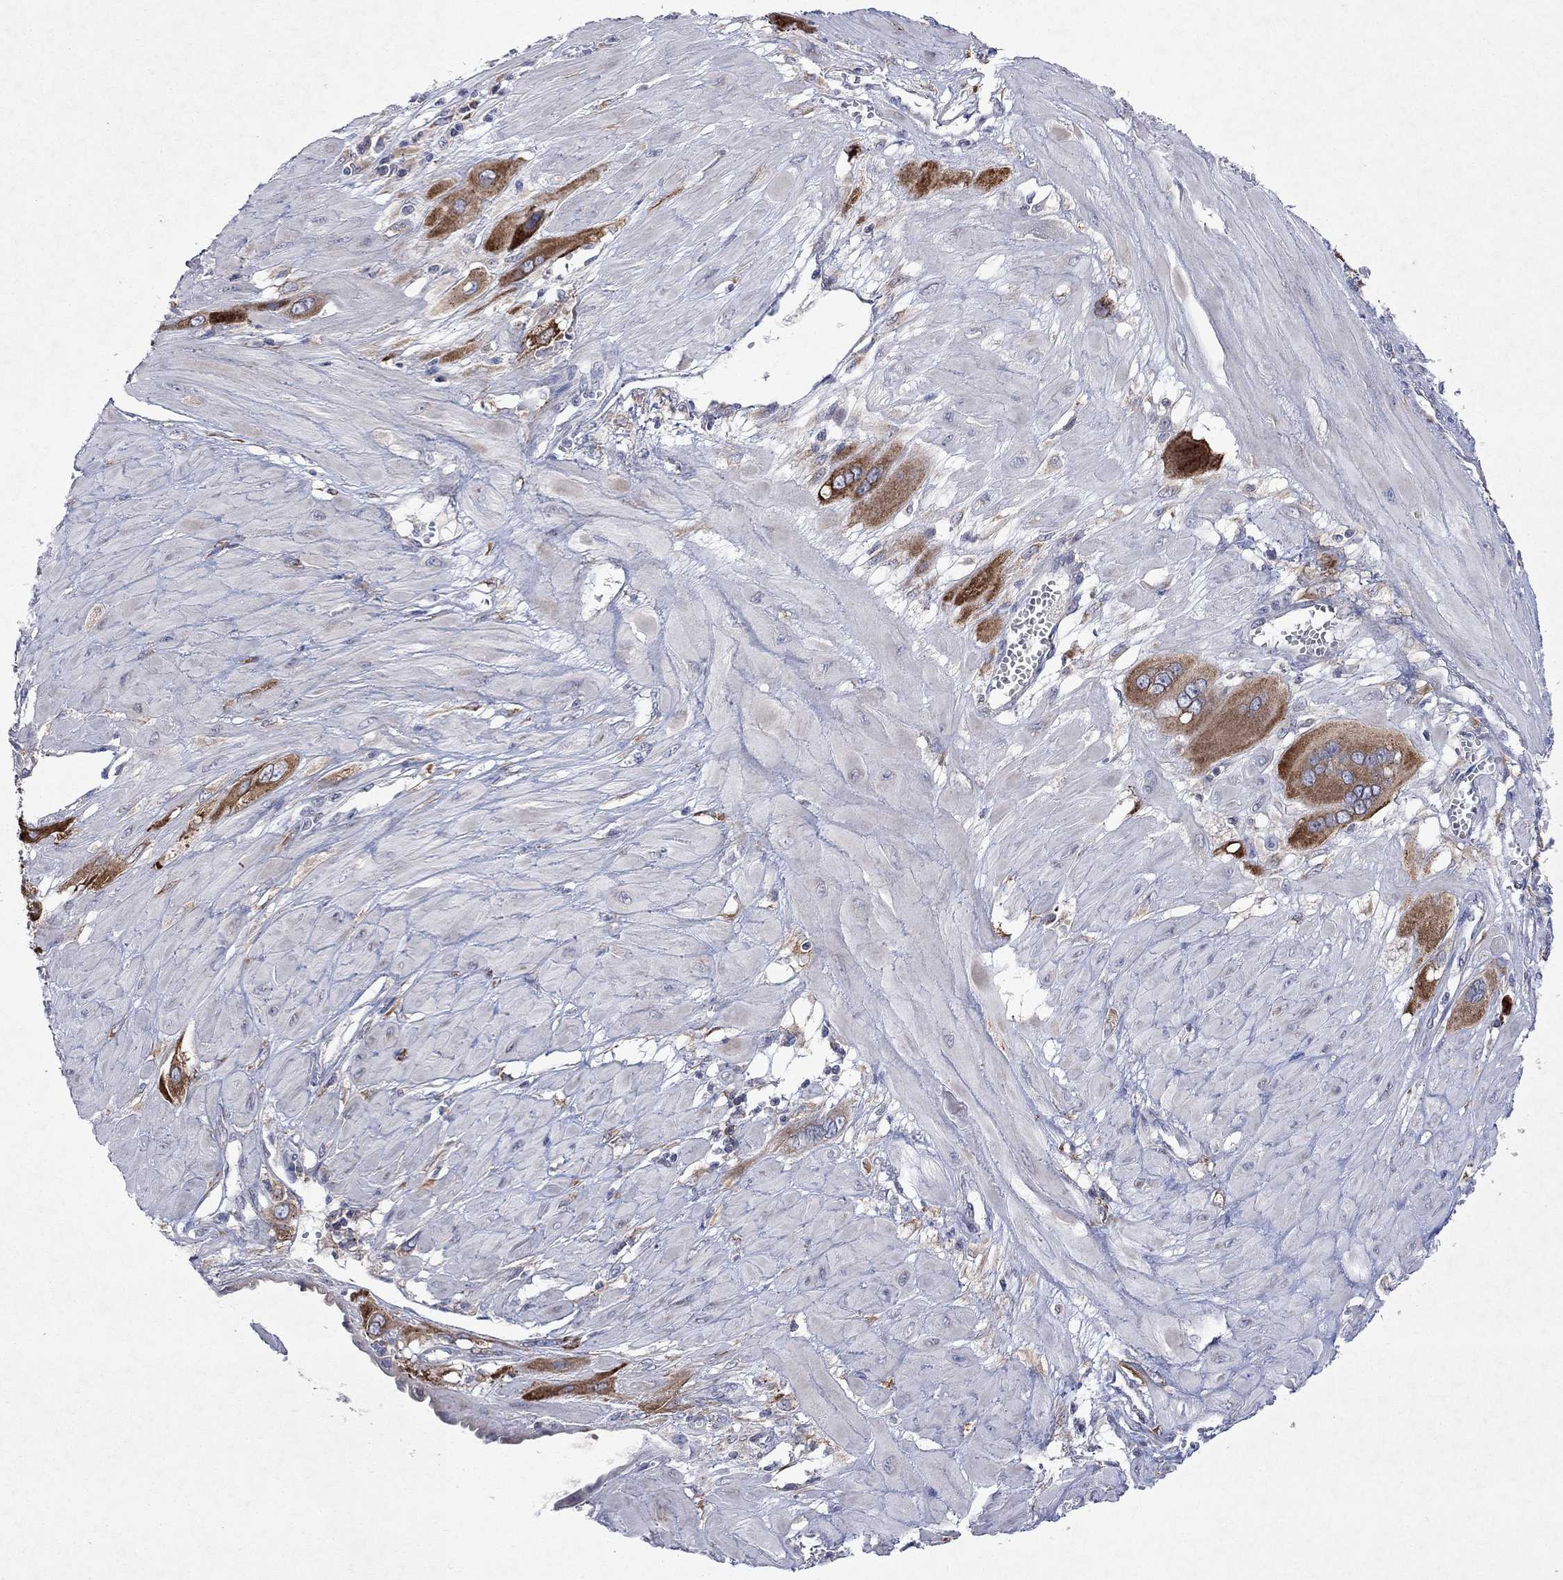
{"staining": {"intensity": "strong", "quantity": "25%-75%", "location": "cytoplasmic/membranous"}, "tissue": "cervical cancer", "cell_type": "Tumor cells", "image_type": "cancer", "snomed": [{"axis": "morphology", "description": "Squamous cell carcinoma, NOS"}, {"axis": "topography", "description": "Cervix"}], "caption": "Immunohistochemical staining of human cervical cancer (squamous cell carcinoma) shows high levels of strong cytoplasmic/membranous protein positivity in about 25%-75% of tumor cells. (DAB IHC with brightfield microscopy, high magnification).", "gene": "TMEM97", "patient": {"sex": "female", "age": 34}}